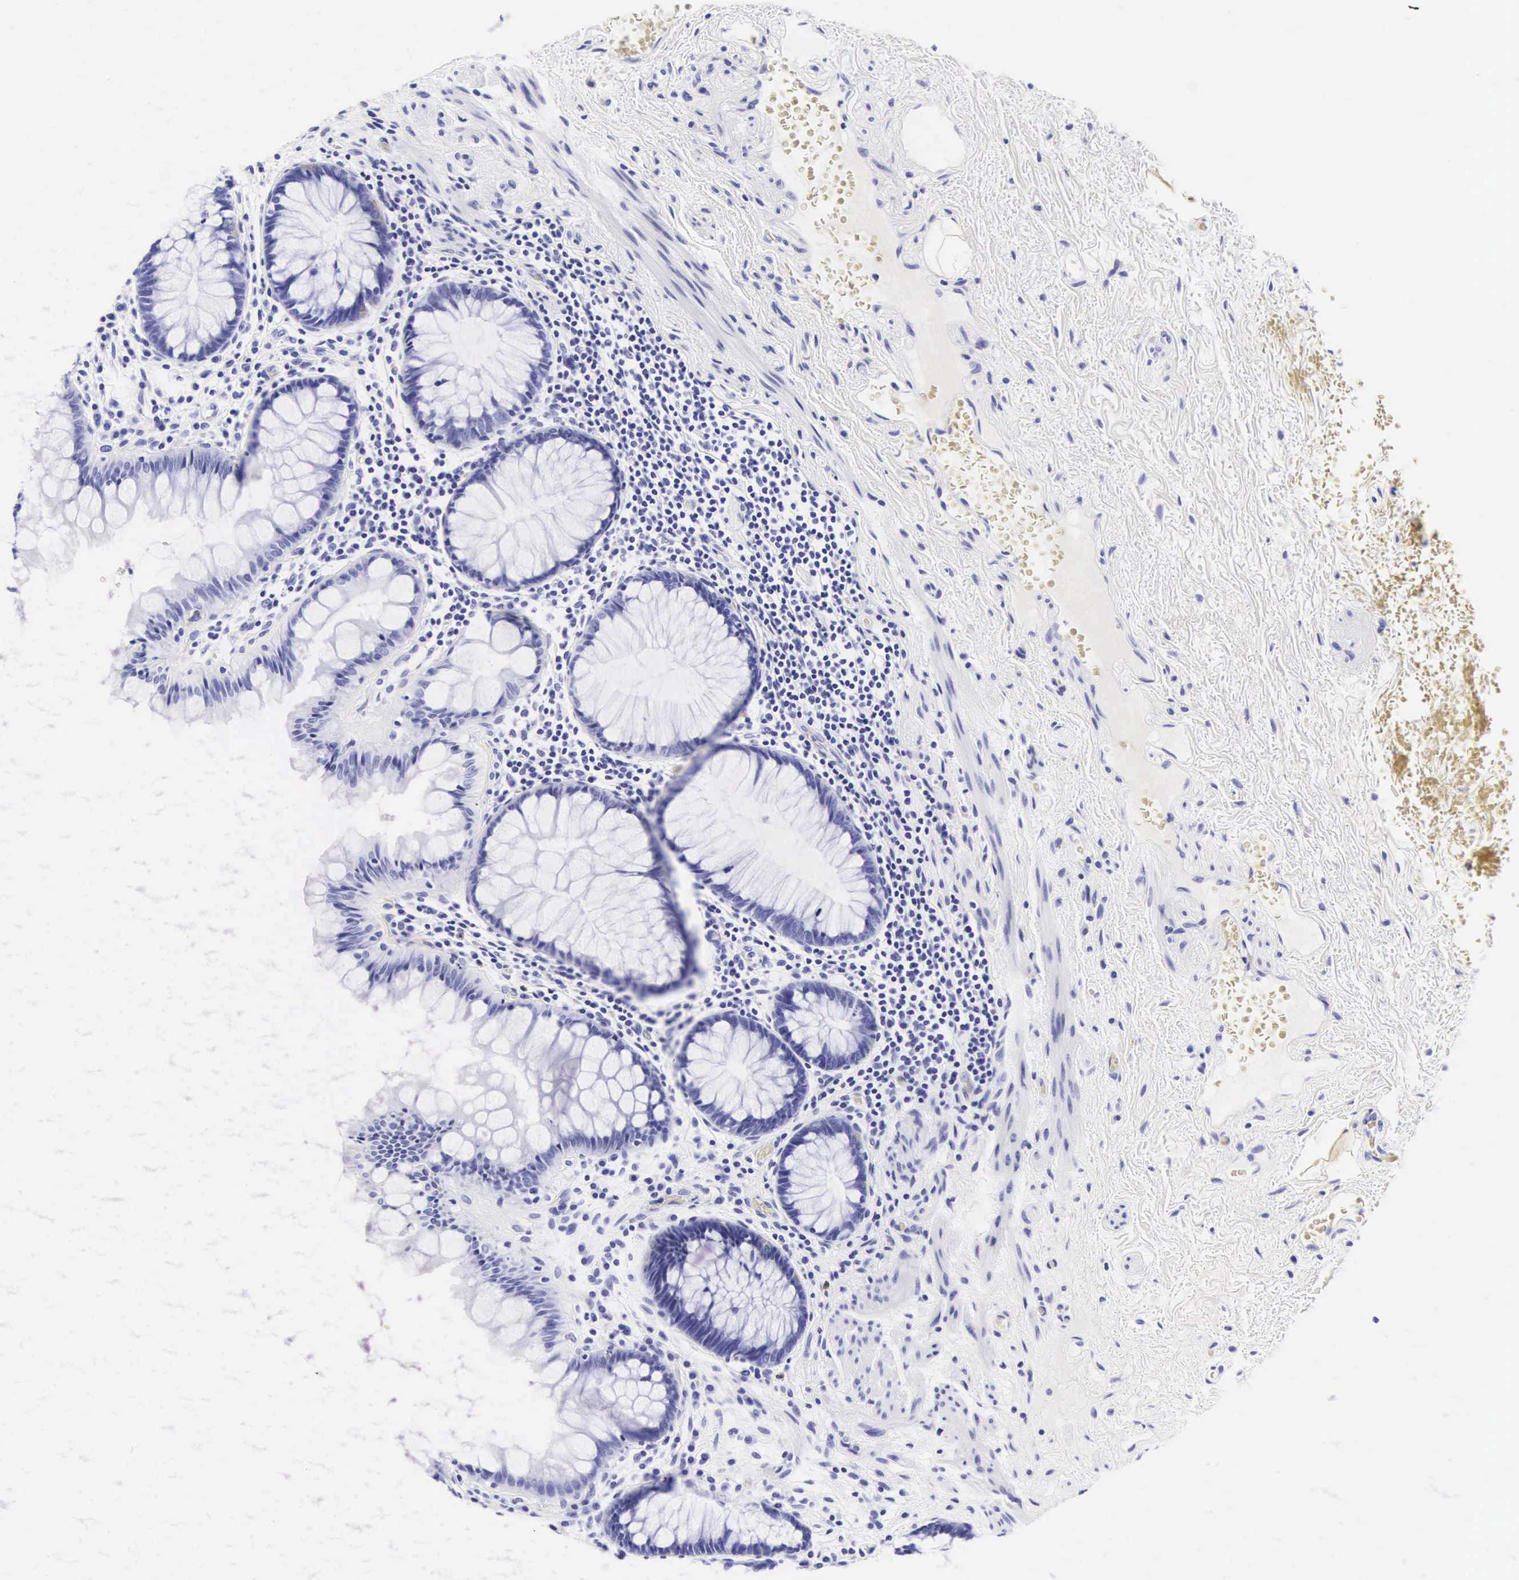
{"staining": {"intensity": "negative", "quantity": "none", "location": "none"}, "tissue": "rectum", "cell_type": "Glandular cells", "image_type": "normal", "snomed": [{"axis": "morphology", "description": "Normal tissue, NOS"}, {"axis": "topography", "description": "Rectum"}], "caption": "DAB immunohistochemical staining of benign rectum demonstrates no significant positivity in glandular cells. (DAB (3,3'-diaminobenzidine) immunohistochemistry (IHC), high magnification).", "gene": "CD1A", "patient": {"sex": "male", "age": 77}}